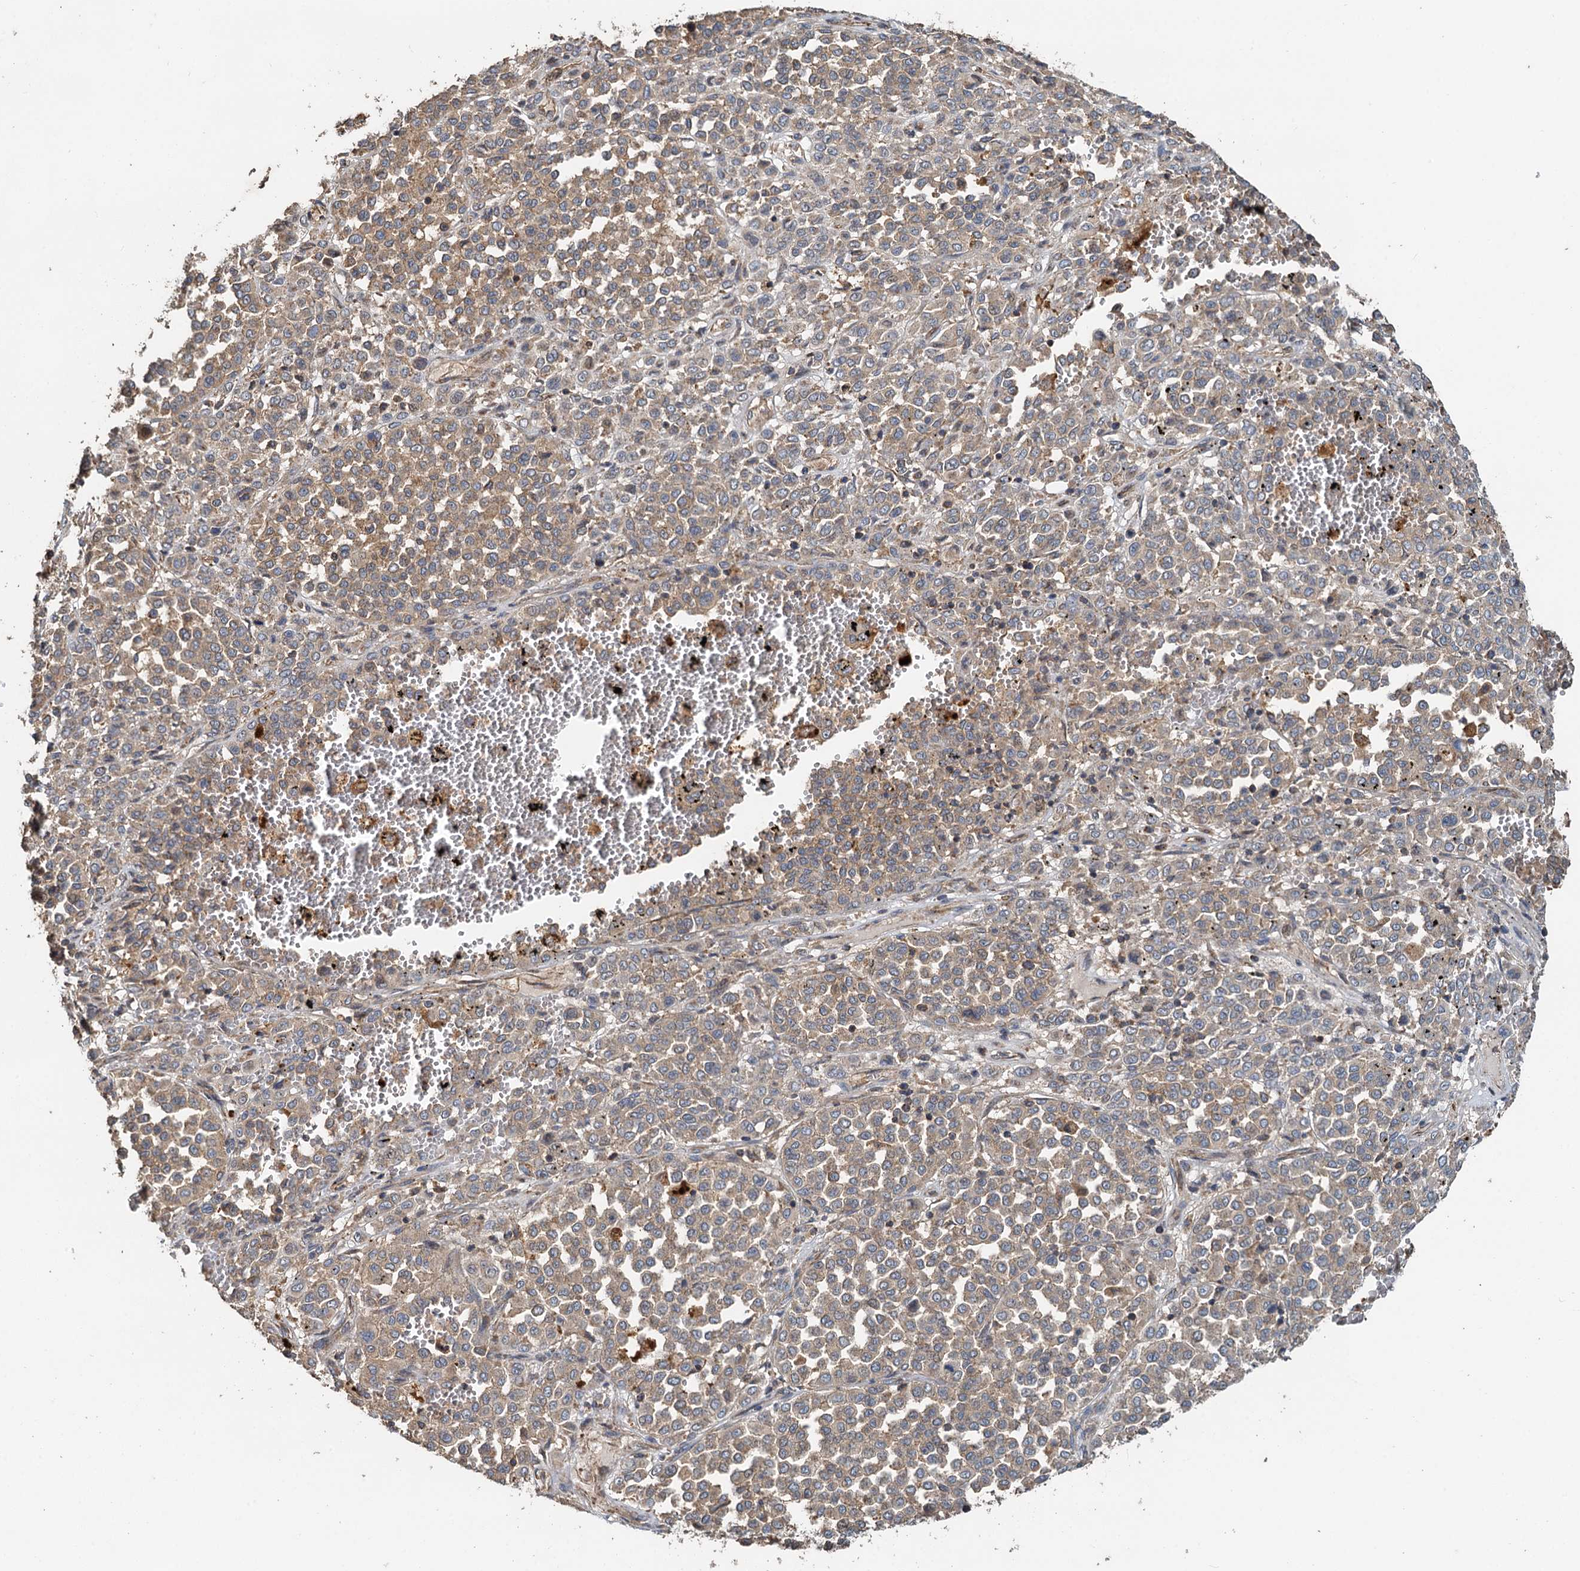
{"staining": {"intensity": "weak", "quantity": ">75%", "location": "cytoplasmic/membranous"}, "tissue": "melanoma", "cell_type": "Tumor cells", "image_type": "cancer", "snomed": [{"axis": "morphology", "description": "Malignant melanoma, Metastatic site"}, {"axis": "topography", "description": "Pancreas"}], "caption": "Protein expression analysis of human melanoma reveals weak cytoplasmic/membranous staining in approximately >75% of tumor cells.", "gene": "SDS", "patient": {"sex": "female", "age": 30}}